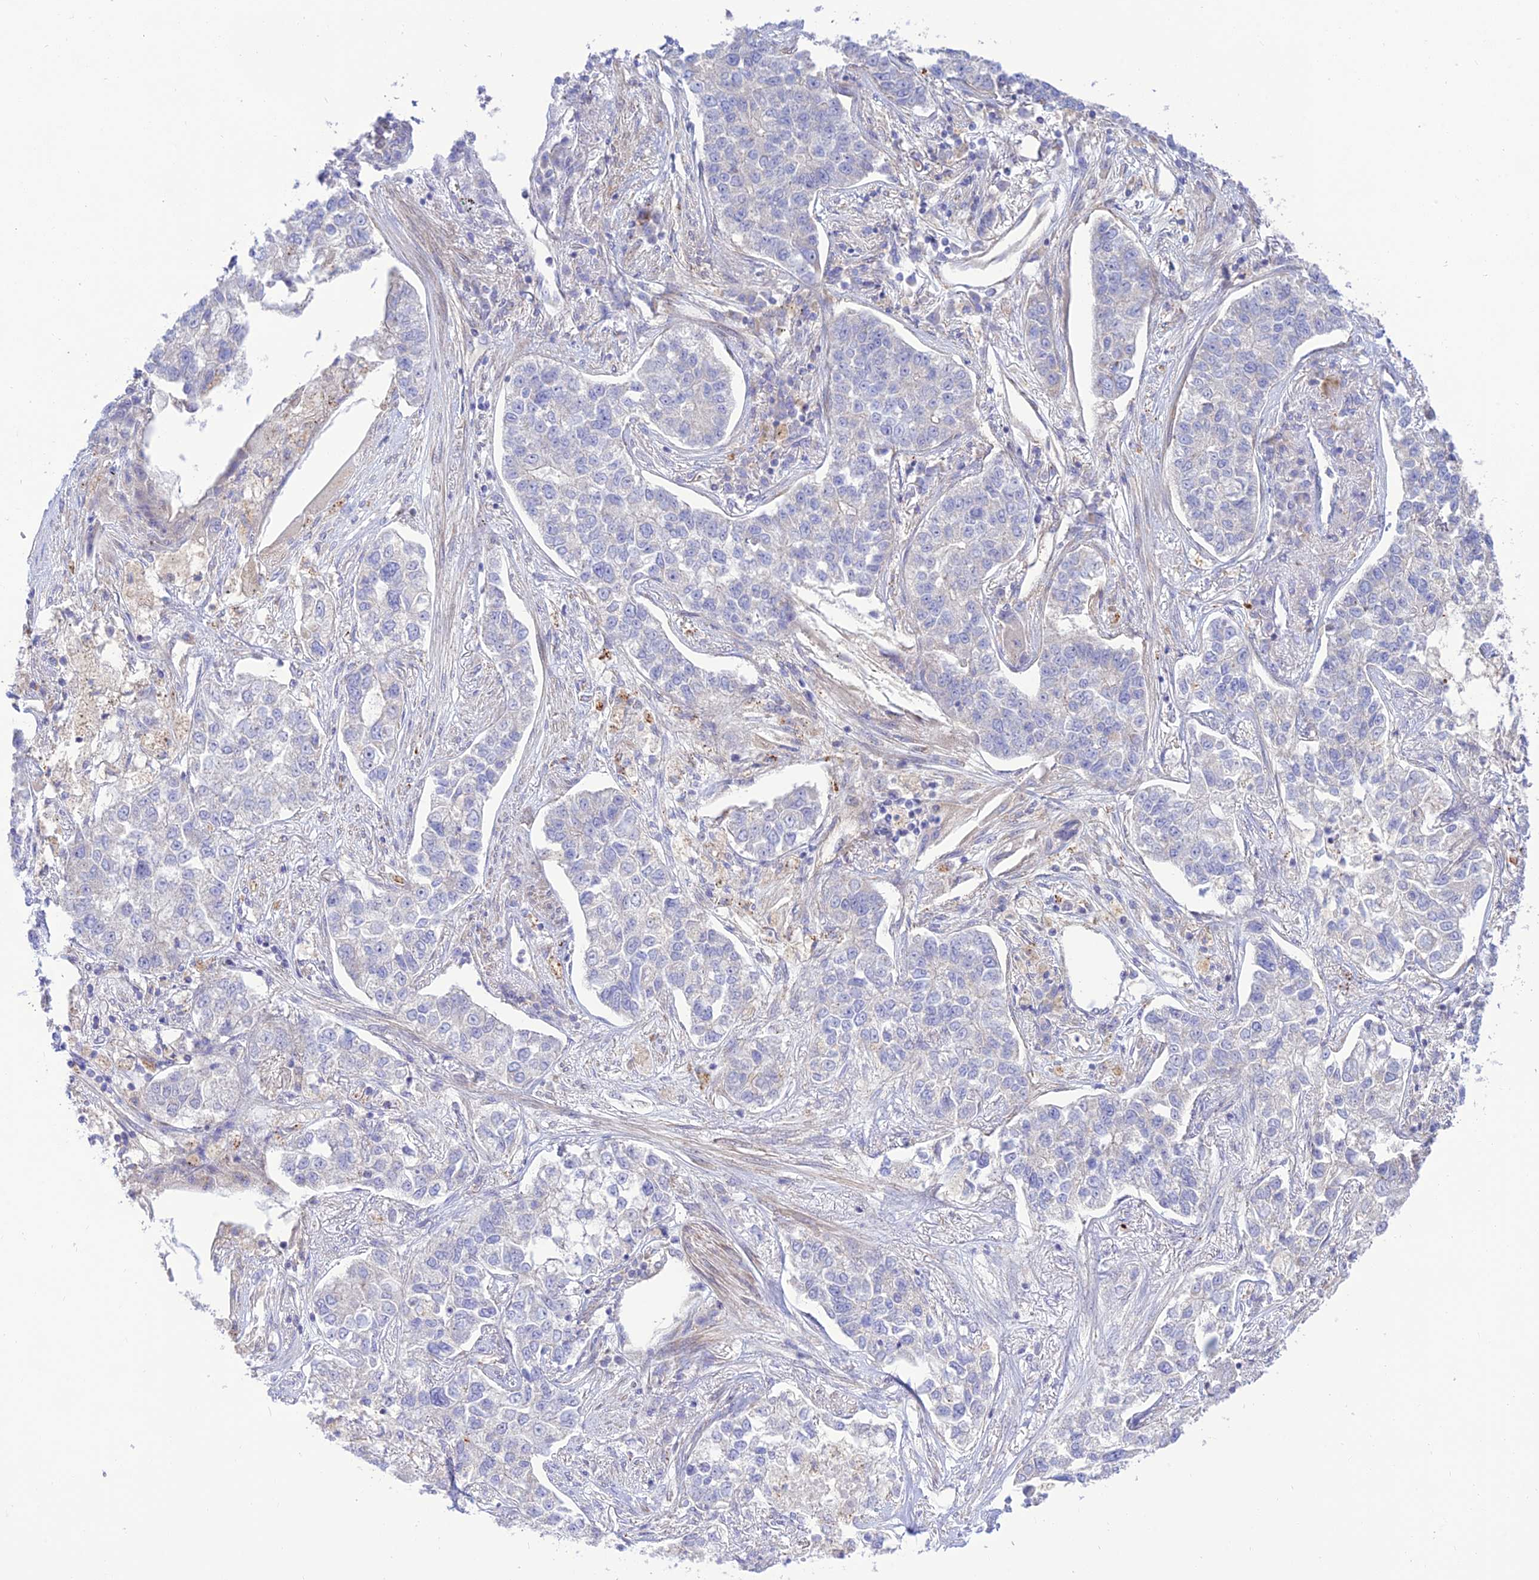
{"staining": {"intensity": "negative", "quantity": "none", "location": "none"}, "tissue": "lung cancer", "cell_type": "Tumor cells", "image_type": "cancer", "snomed": [{"axis": "morphology", "description": "Adenocarcinoma, NOS"}, {"axis": "topography", "description": "Lung"}], "caption": "Immunohistochemical staining of human adenocarcinoma (lung) reveals no significant staining in tumor cells.", "gene": "KCNAB1", "patient": {"sex": "male", "age": 49}}